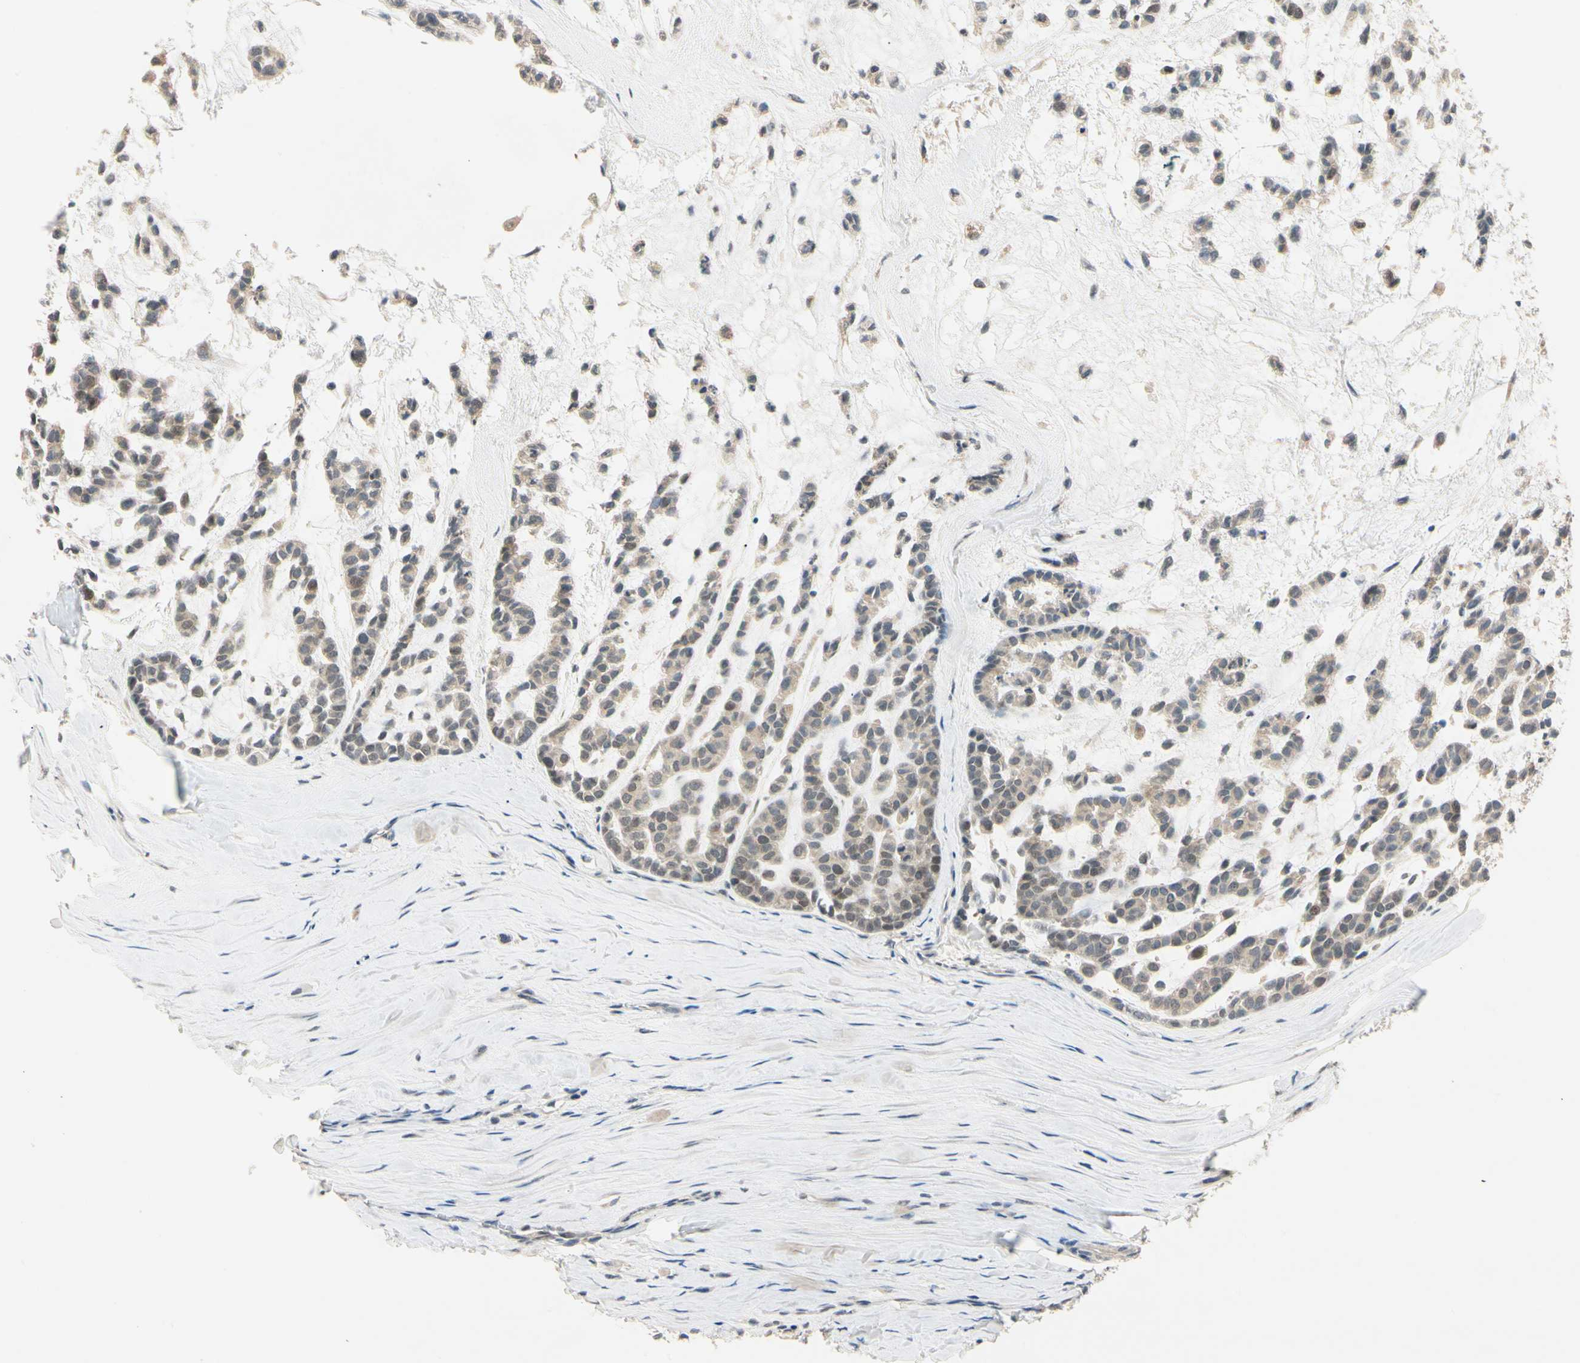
{"staining": {"intensity": "weak", "quantity": ">75%", "location": "cytoplasmic/membranous"}, "tissue": "head and neck cancer", "cell_type": "Tumor cells", "image_type": "cancer", "snomed": [{"axis": "morphology", "description": "Adenocarcinoma, NOS"}, {"axis": "morphology", "description": "Adenoma, NOS"}, {"axis": "topography", "description": "Head-Neck"}], "caption": "IHC image of adenoma (head and neck) stained for a protein (brown), which demonstrates low levels of weak cytoplasmic/membranous positivity in about >75% of tumor cells.", "gene": "RIOX2", "patient": {"sex": "female", "age": 55}}